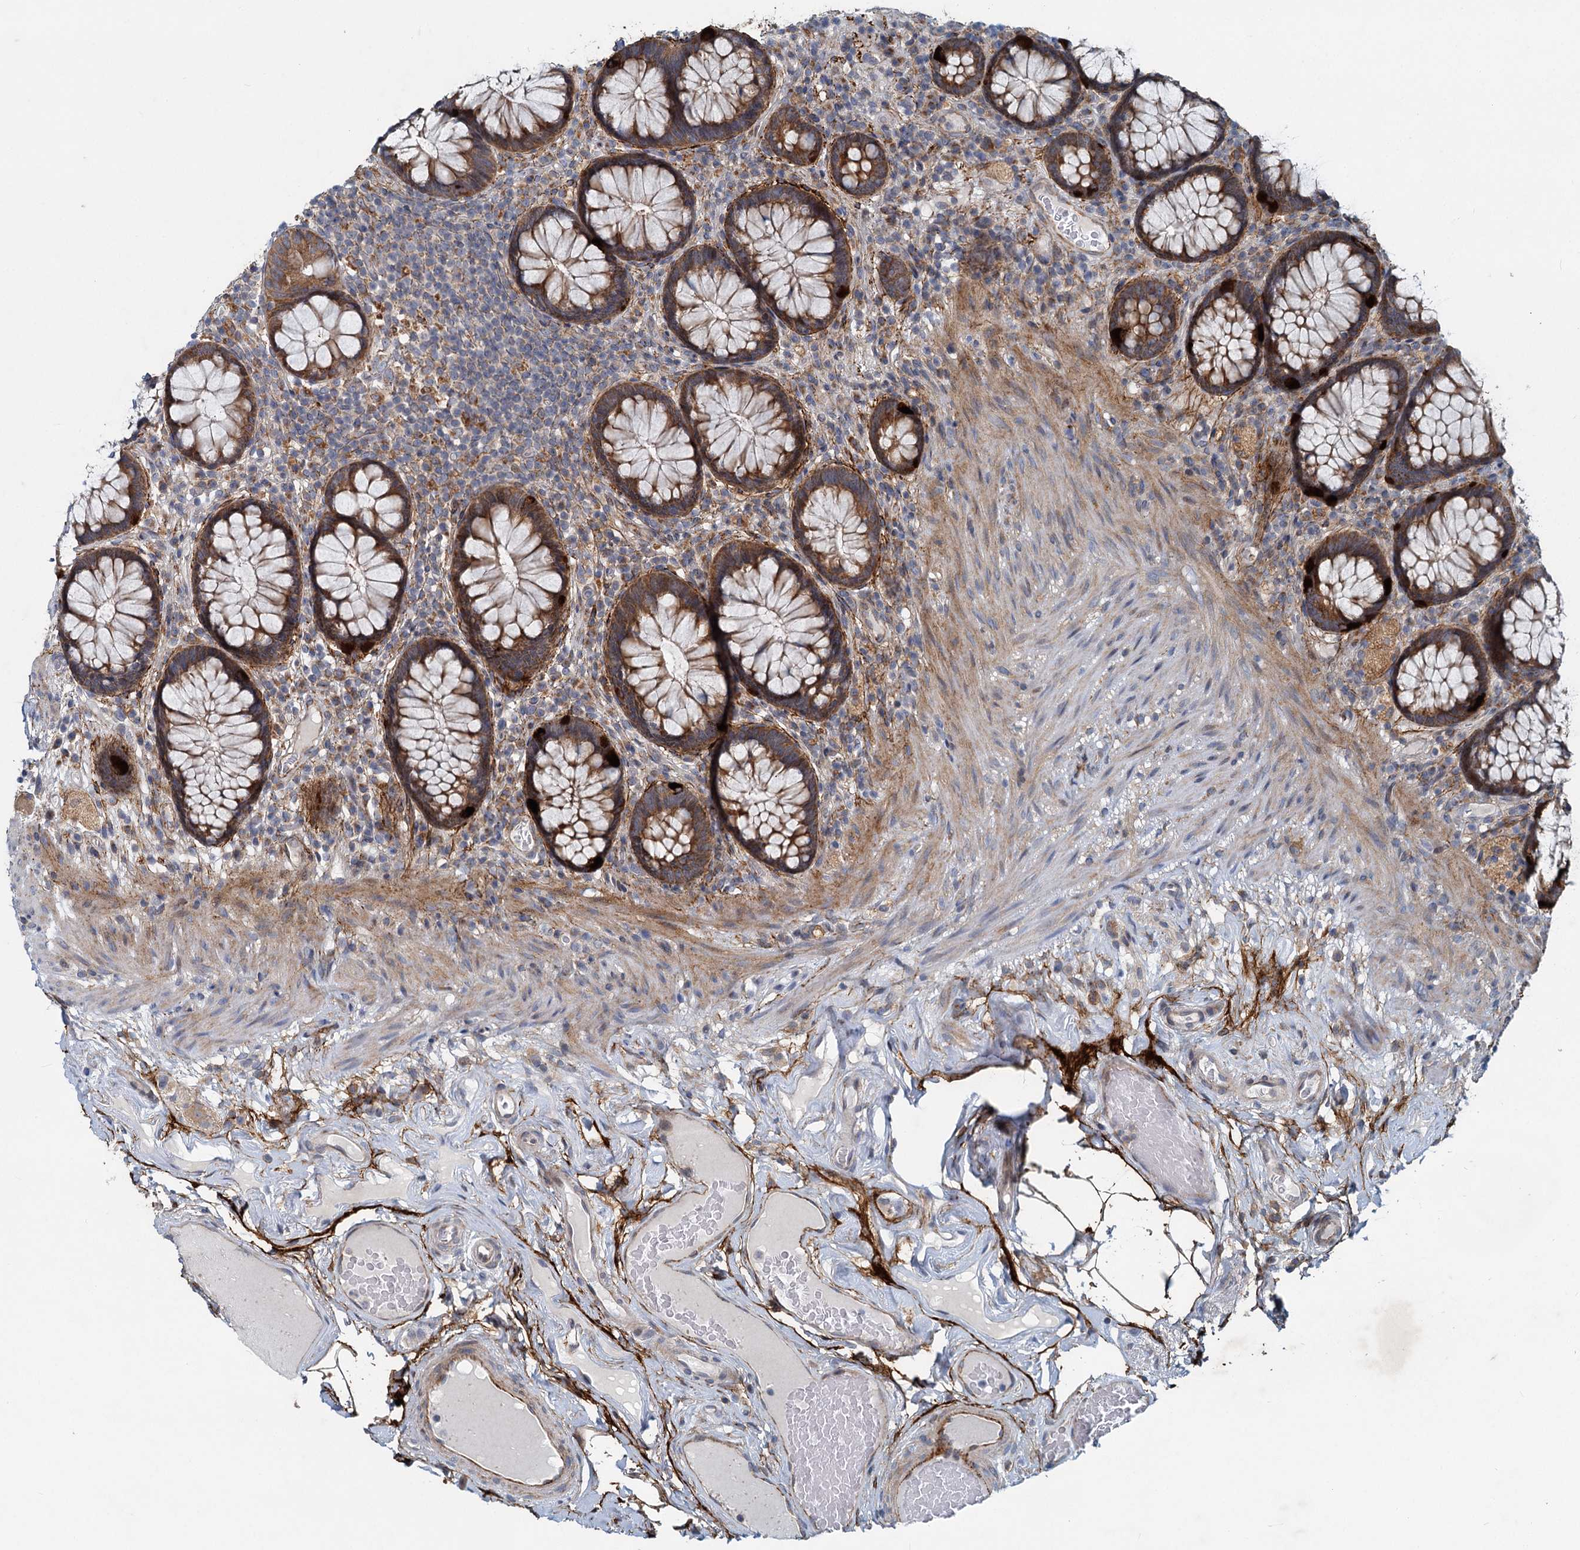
{"staining": {"intensity": "strong", "quantity": ">75%", "location": "cytoplasmic/membranous"}, "tissue": "rectum", "cell_type": "Glandular cells", "image_type": "normal", "snomed": [{"axis": "morphology", "description": "Normal tissue, NOS"}, {"axis": "topography", "description": "Rectum"}], "caption": "The image demonstrates immunohistochemical staining of normal rectum. There is strong cytoplasmic/membranous positivity is identified in about >75% of glandular cells. The protein is stained brown, and the nuclei are stained in blue (DAB IHC with brightfield microscopy, high magnification).", "gene": "ADCY2", "patient": {"sex": "male", "age": 83}}